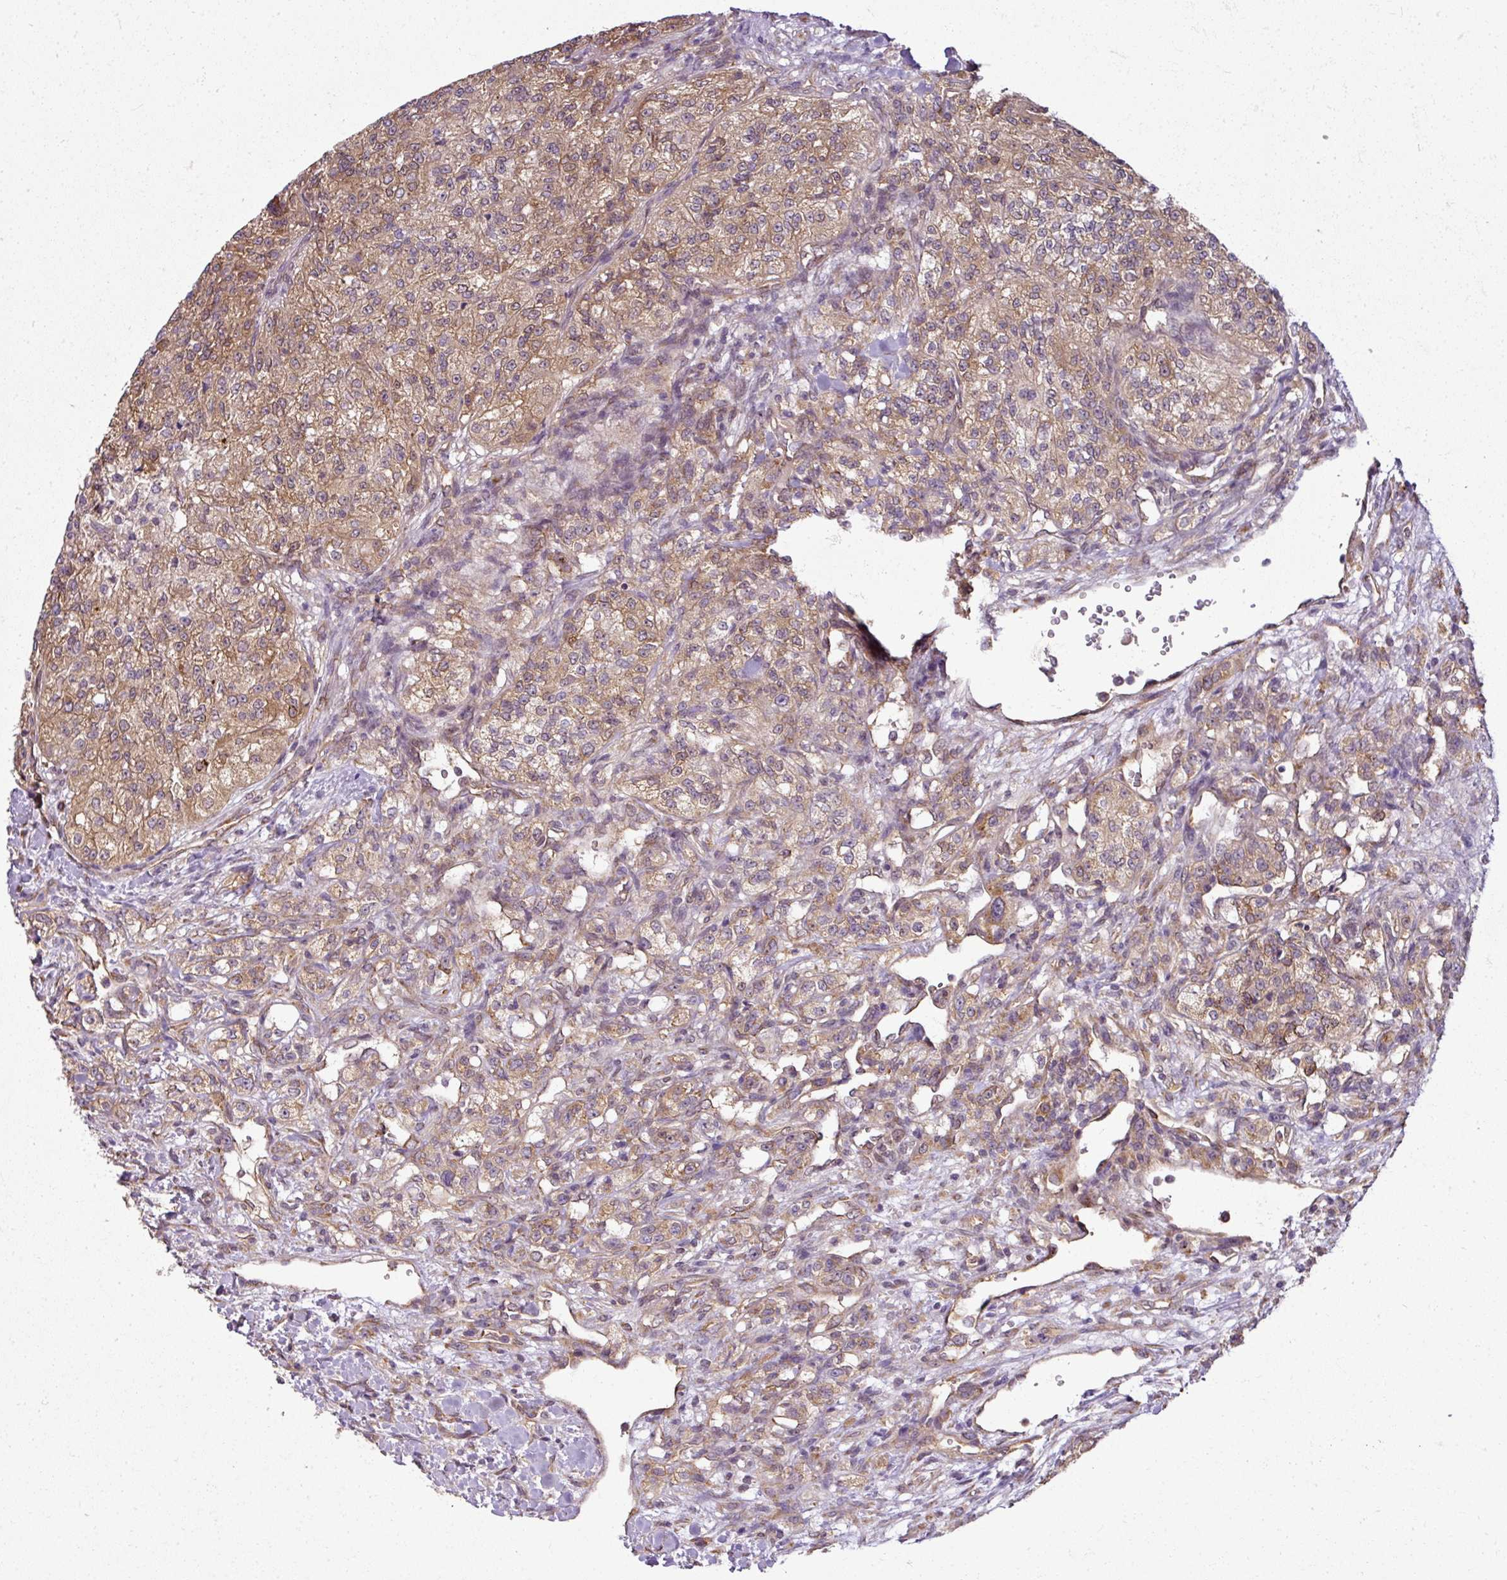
{"staining": {"intensity": "moderate", "quantity": ">75%", "location": "cytoplasmic/membranous"}, "tissue": "renal cancer", "cell_type": "Tumor cells", "image_type": "cancer", "snomed": [{"axis": "morphology", "description": "Adenocarcinoma, NOS"}, {"axis": "topography", "description": "Kidney"}], "caption": "Adenocarcinoma (renal) stained for a protein (brown) displays moderate cytoplasmic/membranous positive positivity in about >75% of tumor cells.", "gene": "RBM4B", "patient": {"sex": "female", "age": 63}}